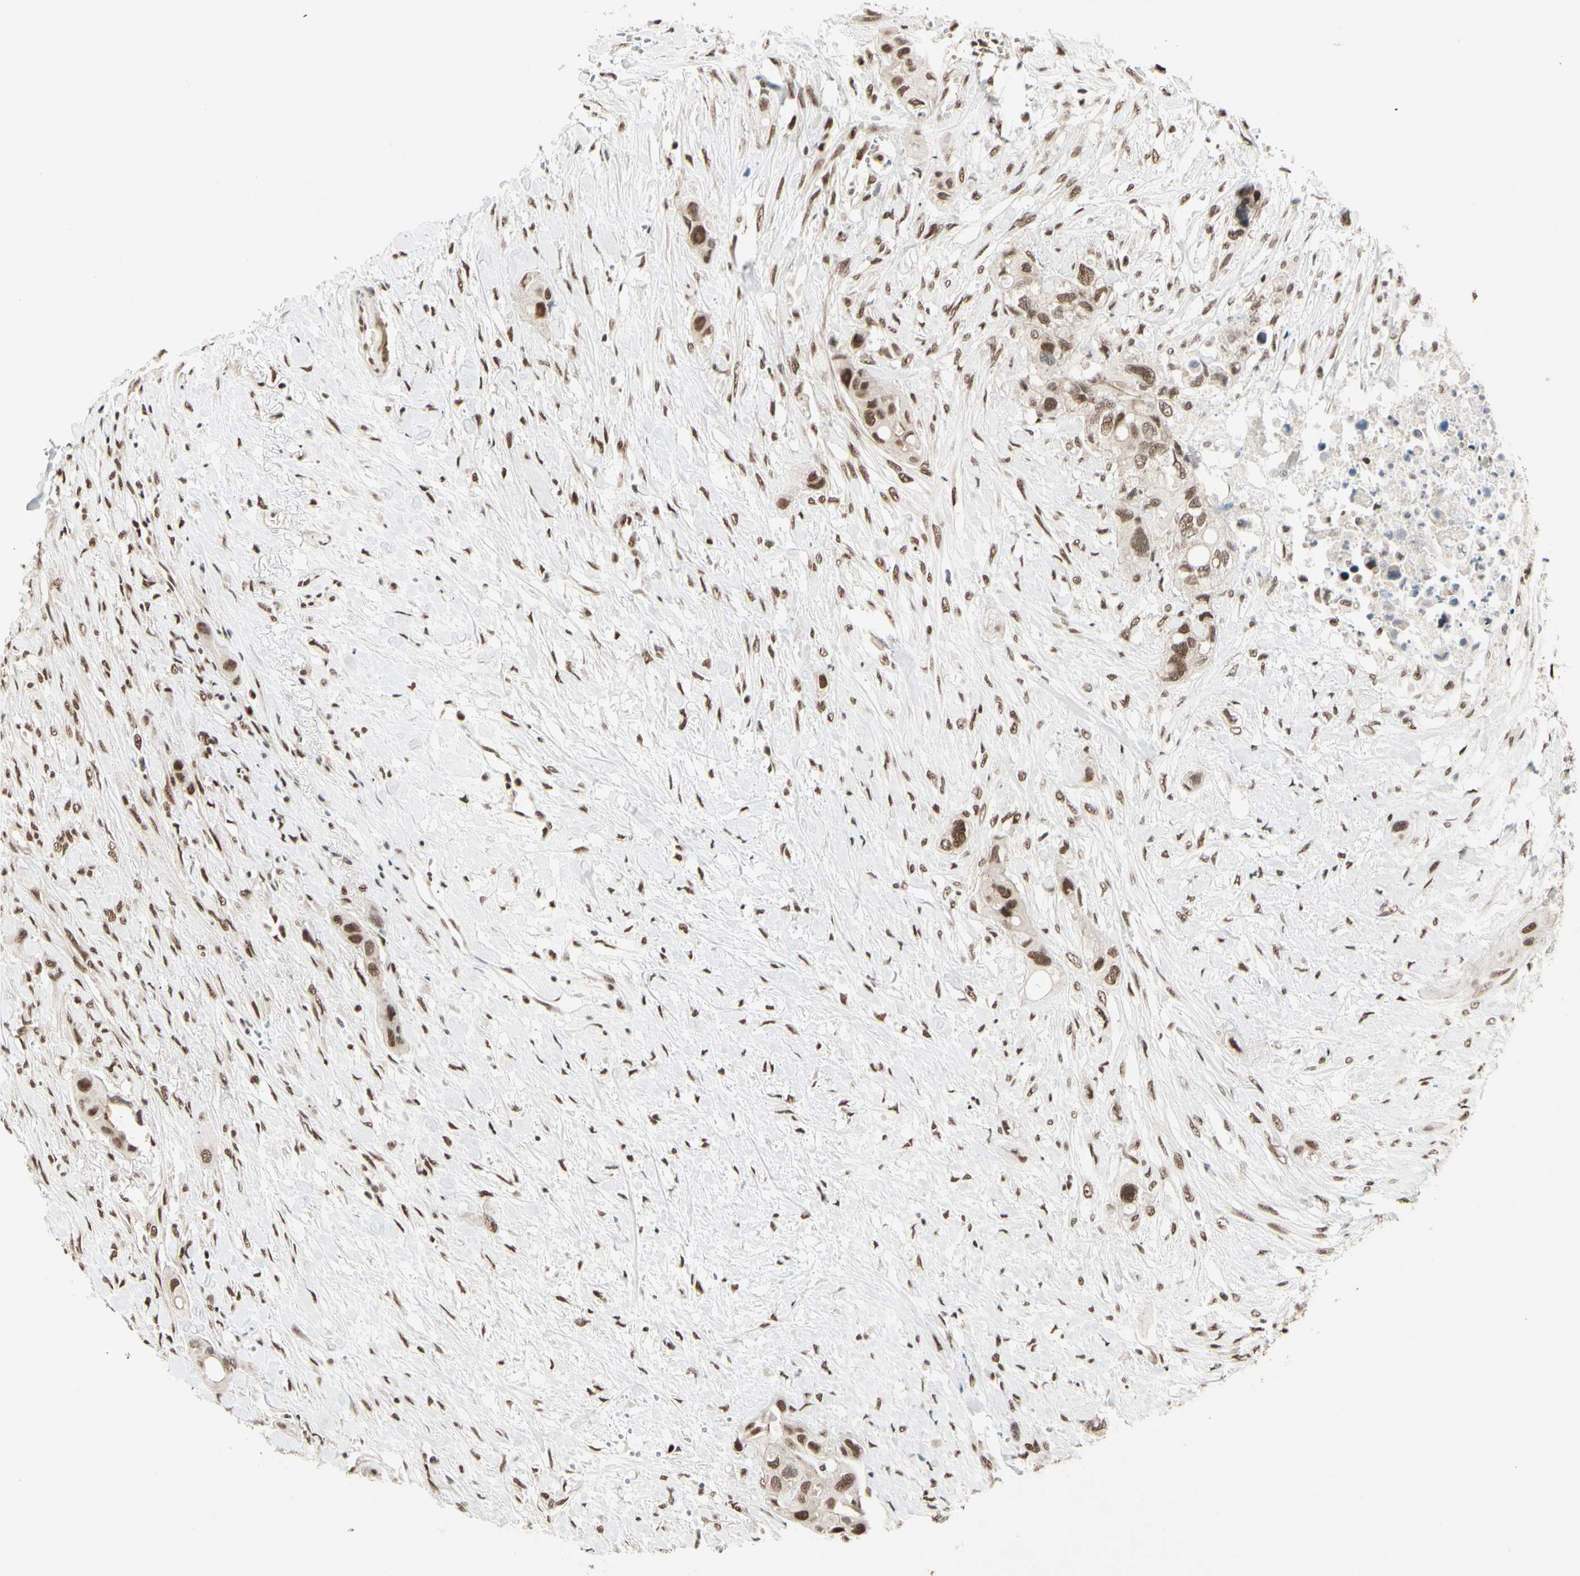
{"staining": {"intensity": "moderate", "quantity": ">75%", "location": "nuclear"}, "tissue": "colorectal cancer", "cell_type": "Tumor cells", "image_type": "cancer", "snomed": [{"axis": "morphology", "description": "Adenocarcinoma, NOS"}, {"axis": "topography", "description": "Colon"}], "caption": "Immunohistochemical staining of adenocarcinoma (colorectal) shows medium levels of moderate nuclear staining in about >75% of tumor cells.", "gene": "CHAMP1", "patient": {"sex": "female", "age": 57}}